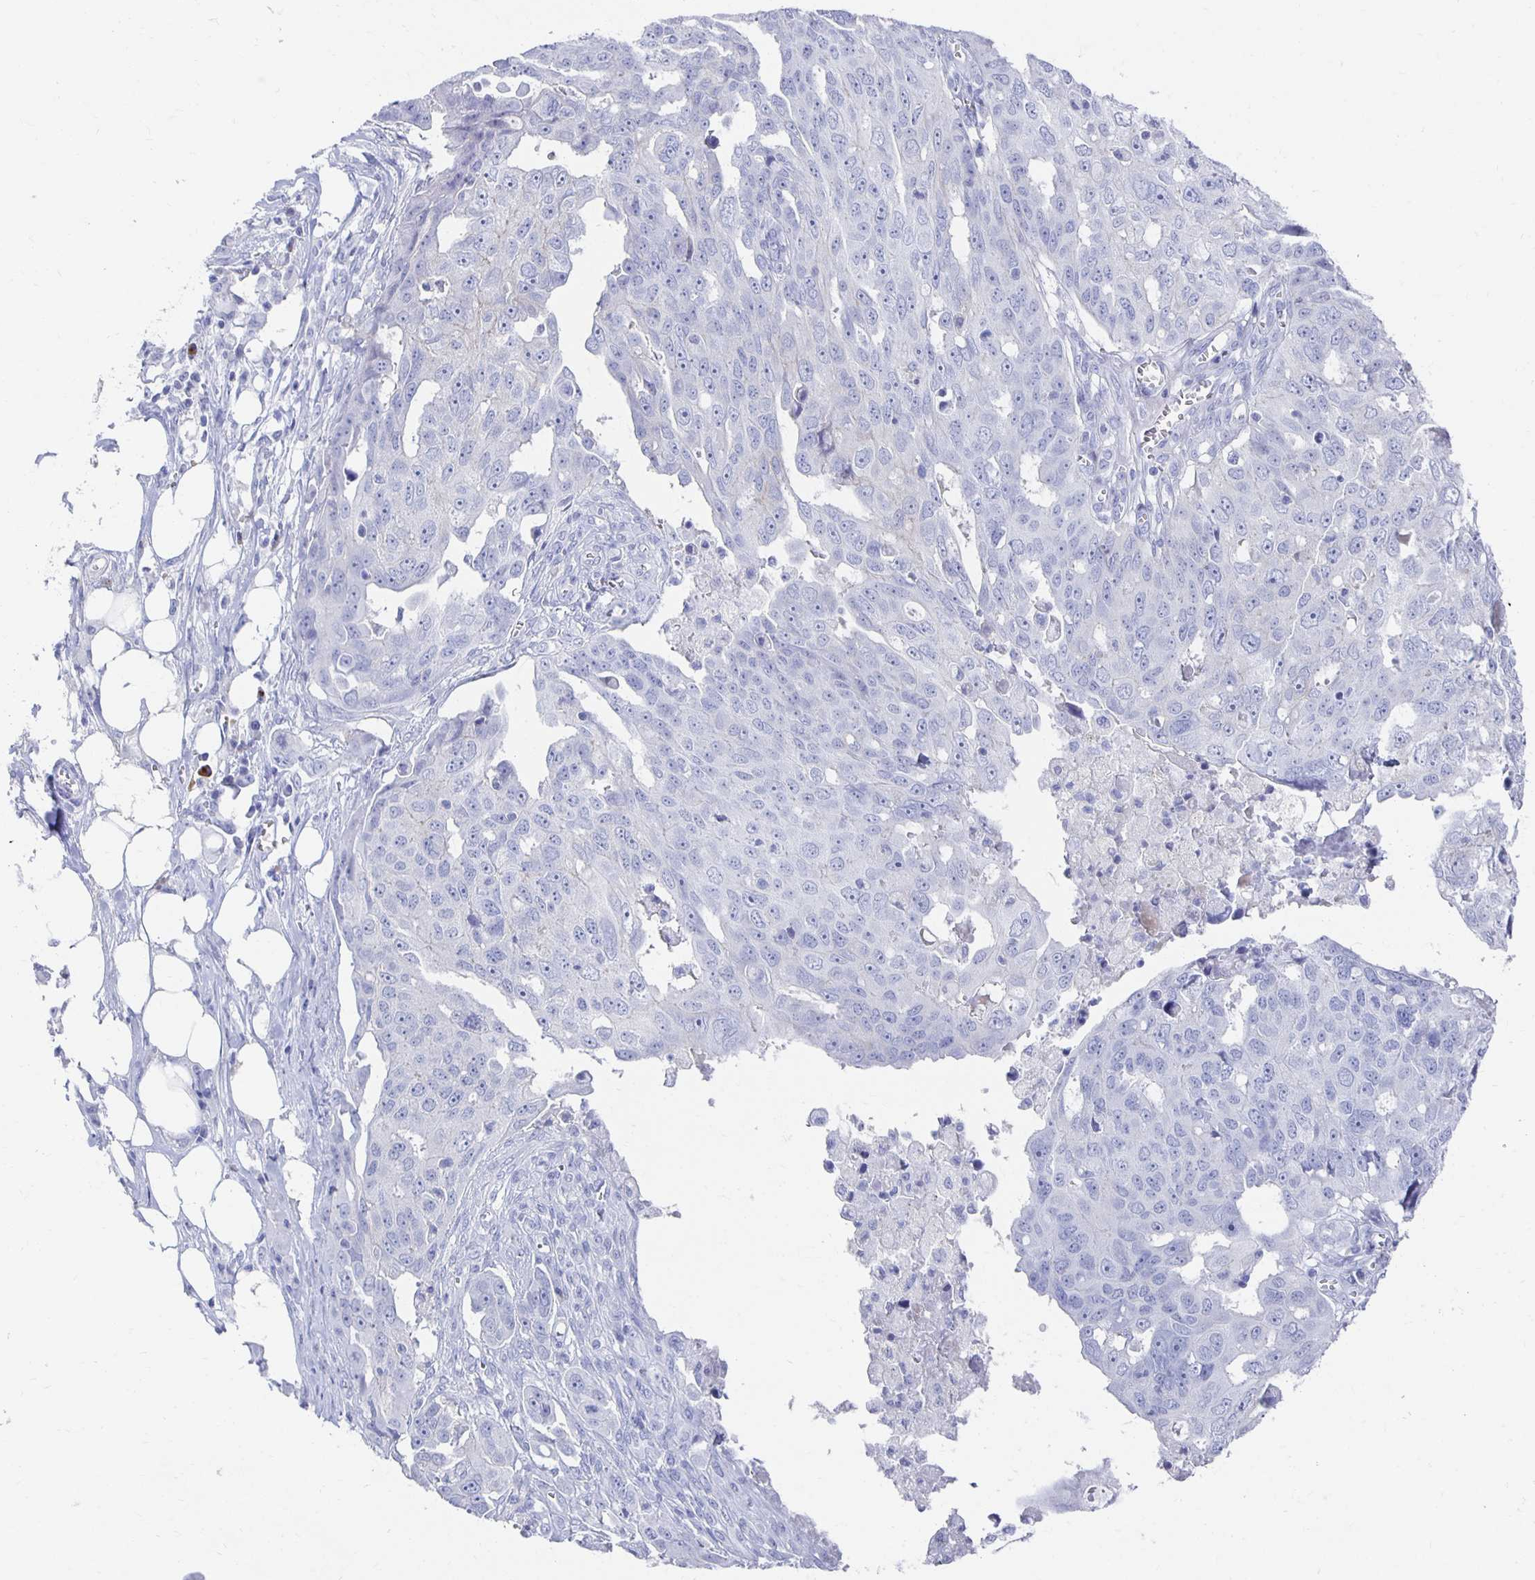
{"staining": {"intensity": "negative", "quantity": "none", "location": "none"}, "tissue": "ovarian cancer", "cell_type": "Tumor cells", "image_type": "cancer", "snomed": [{"axis": "morphology", "description": "Carcinoma, endometroid"}, {"axis": "topography", "description": "Ovary"}], "caption": "Immunohistochemistry (IHC) image of ovarian cancer stained for a protein (brown), which displays no positivity in tumor cells.", "gene": "PRDM7", "patient": {"sex": "female", "age": 70}}